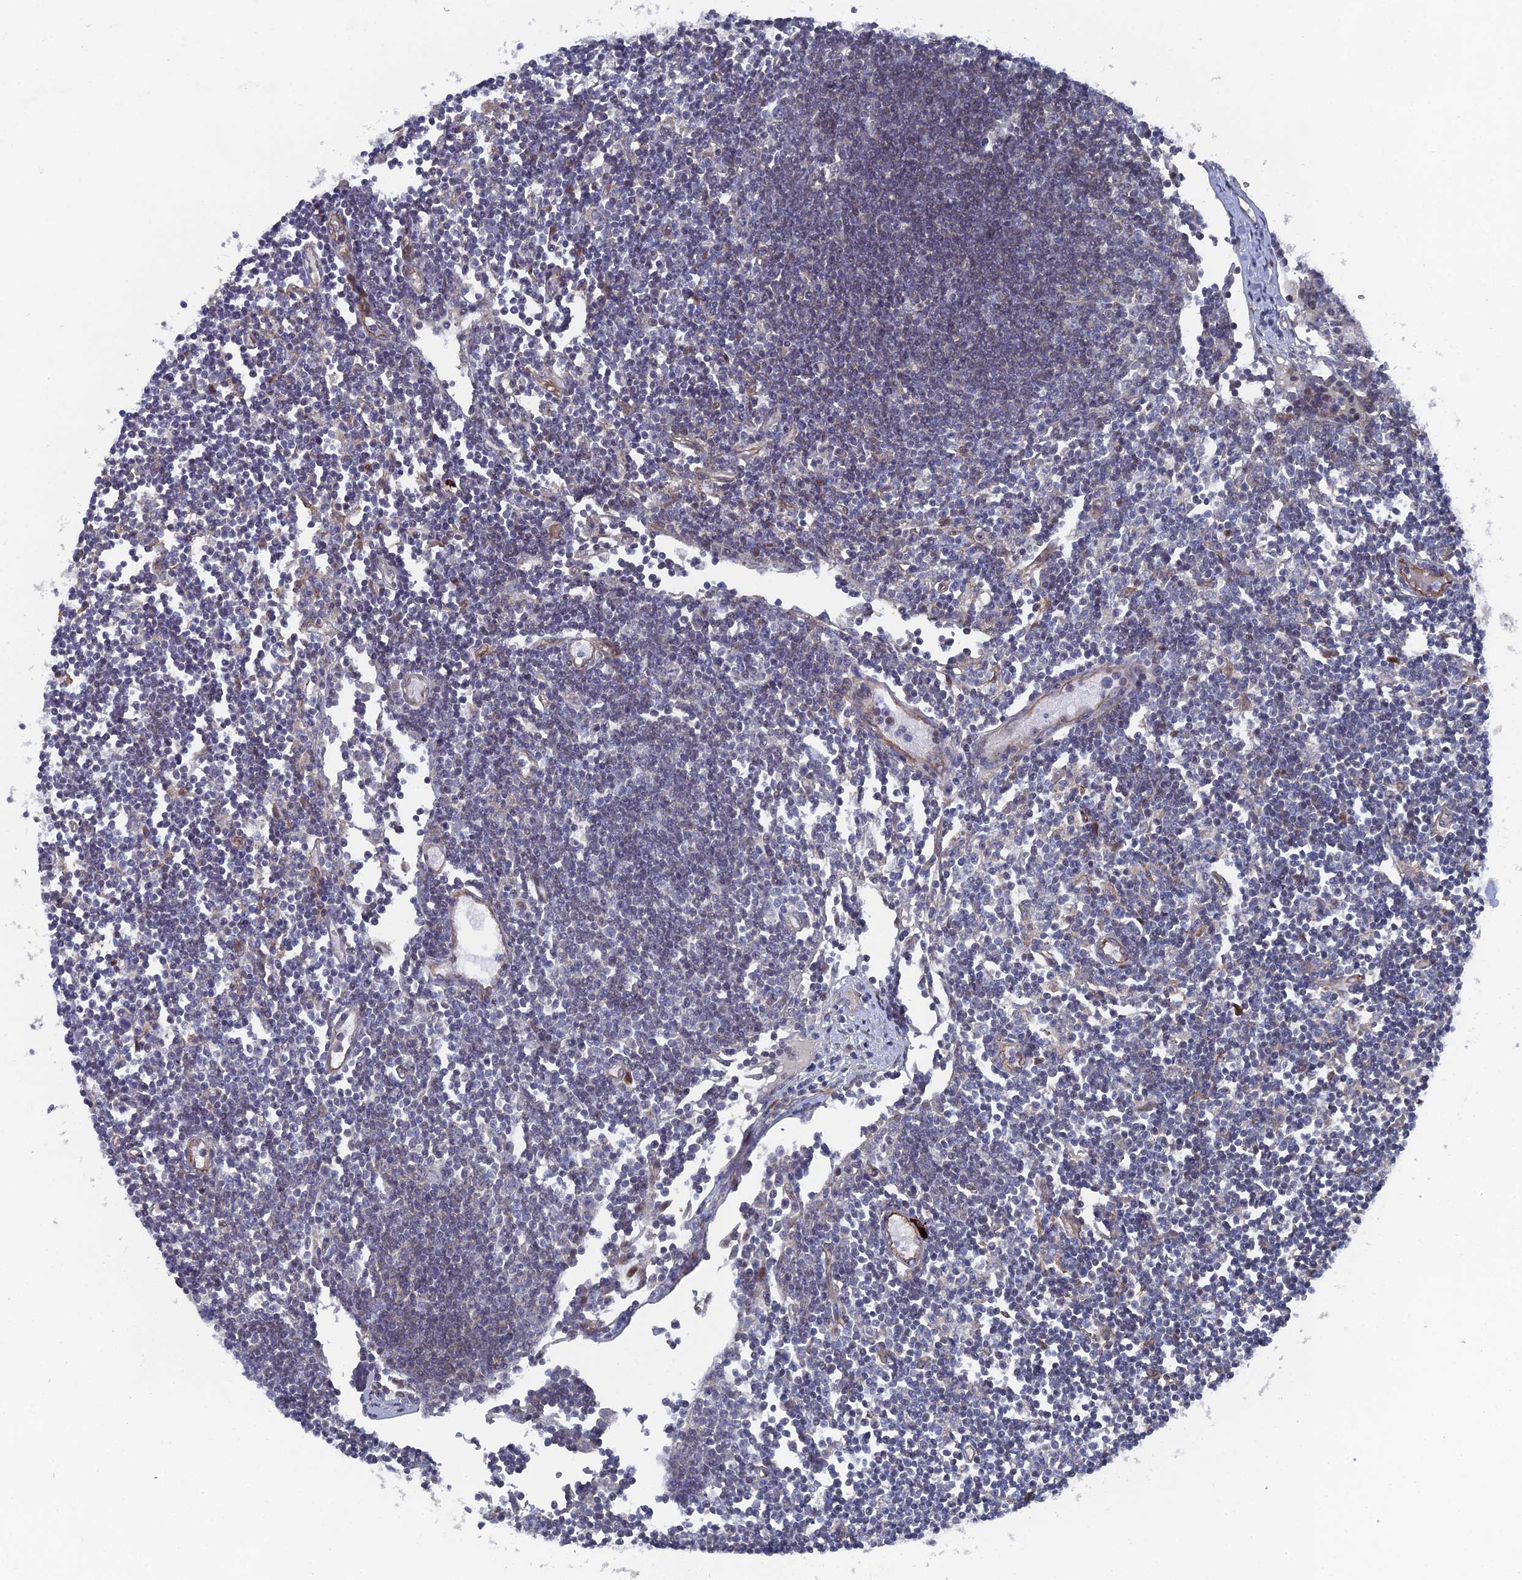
{"staining": {"intensity": "weak", "quantity": "<25%", "location": "cytoplasmic/membranous"}, "tissue": "lymph node", "cell_type": "Germinal center cells", "image_type": "normal", "snomed": [{"axis": "morphology", "description": "Normal tissue, NOS"}, {"axis": "topography", "description": "Lymph node"}], "caption": "High power microscopy micrograph of an immunohistochemistry histopathology image of normal lymph node, revealing no significant staining in germinal center cells. (Stains: DAB IHC with hematoxylin counter stain, Microscopy: brightfield microscopy at high magnification).", "gene": "UNC5D", "patient": {"sex": "female", "age": 11}}